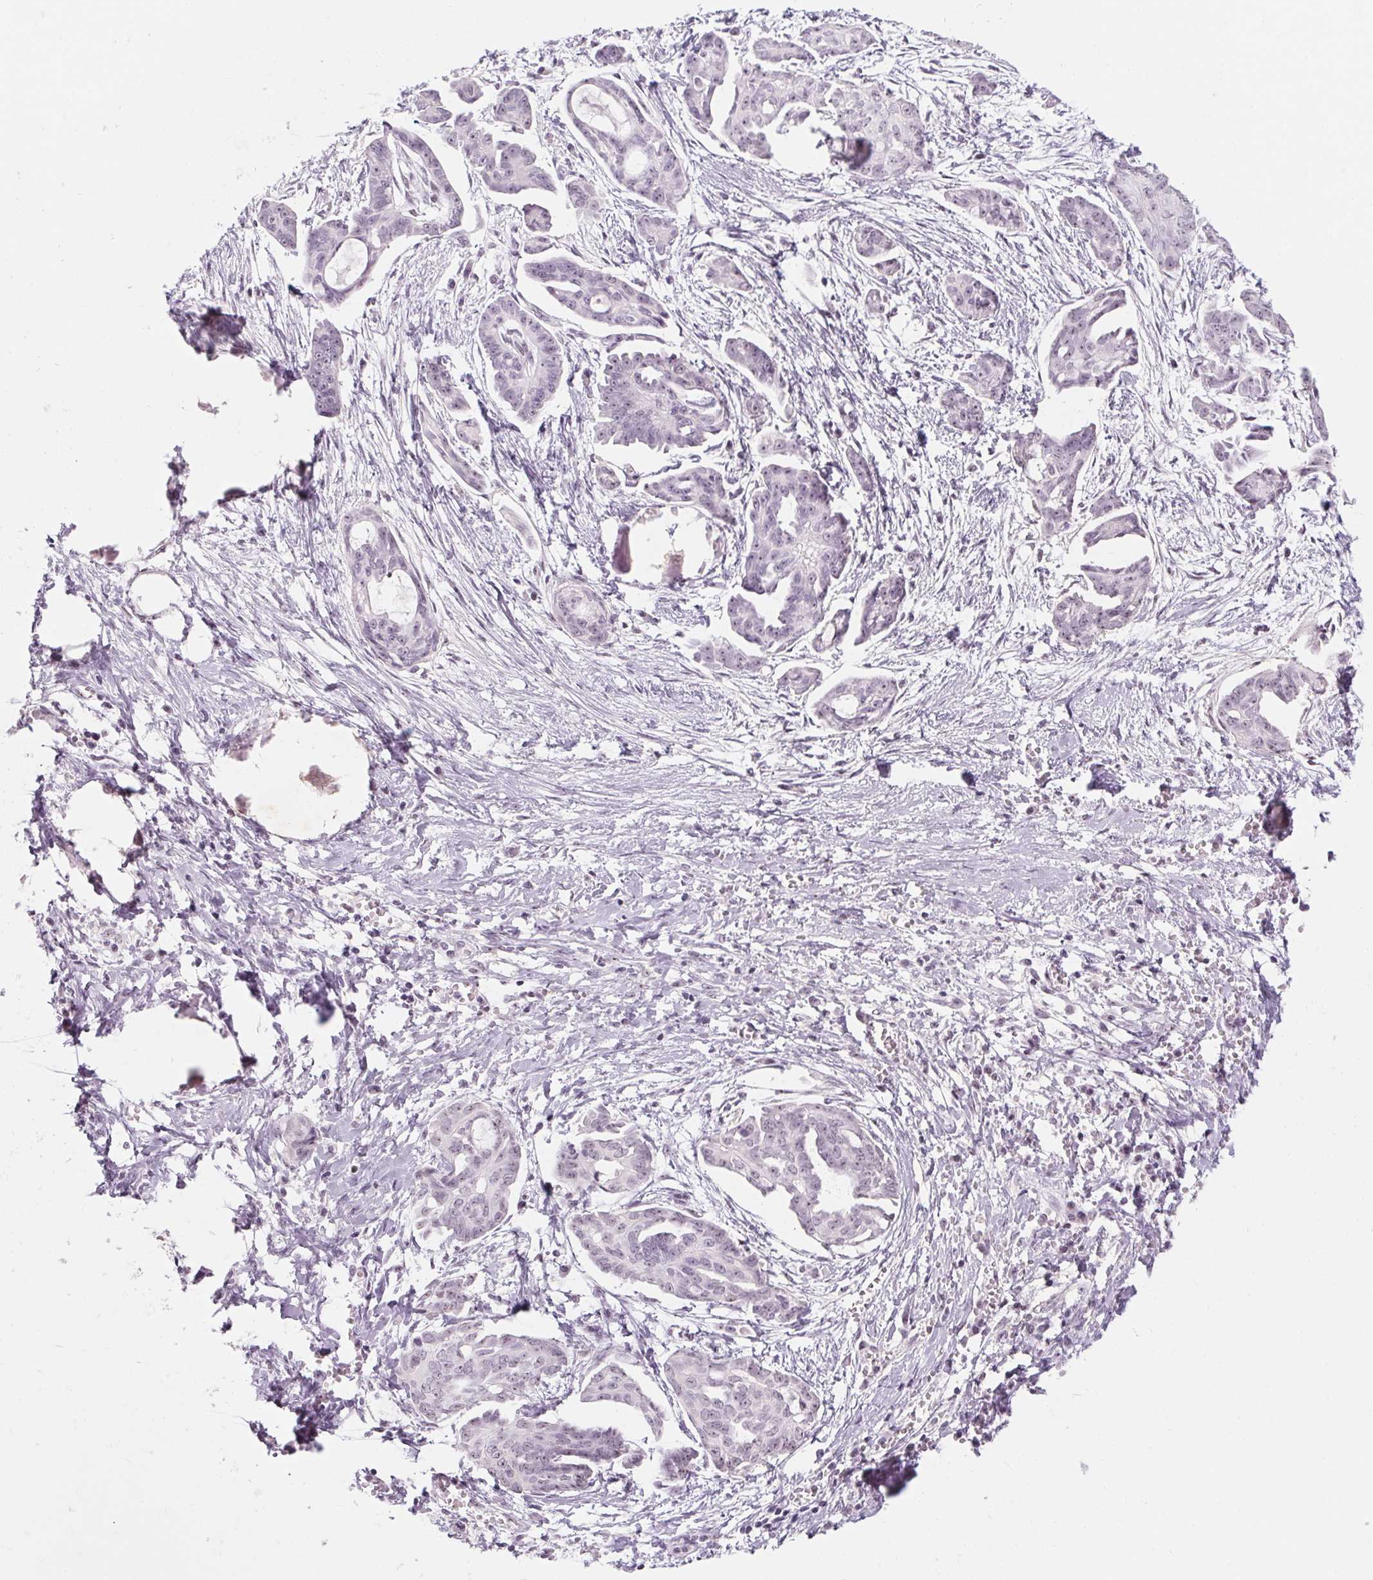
{"staining": {"intensity": "negative", "quantity": "none", "location": "none"}, "tissue": "ovarian cancer", "cell_type": "Tumor cells", "image_type": "cancer", "snomed": [{"axis": "morphology", "description": "Cystadenocarcinoma, serous, NOS"}, {"axis": "topography", "description": "Ovary"}], "caption": "Human serous cystadenocarcinoma (ovarian) stained for a protein using IHC shows no expression in tumor cells.", "gene": "ZIC4", "patient": {"sex": "female", "age": 71}}